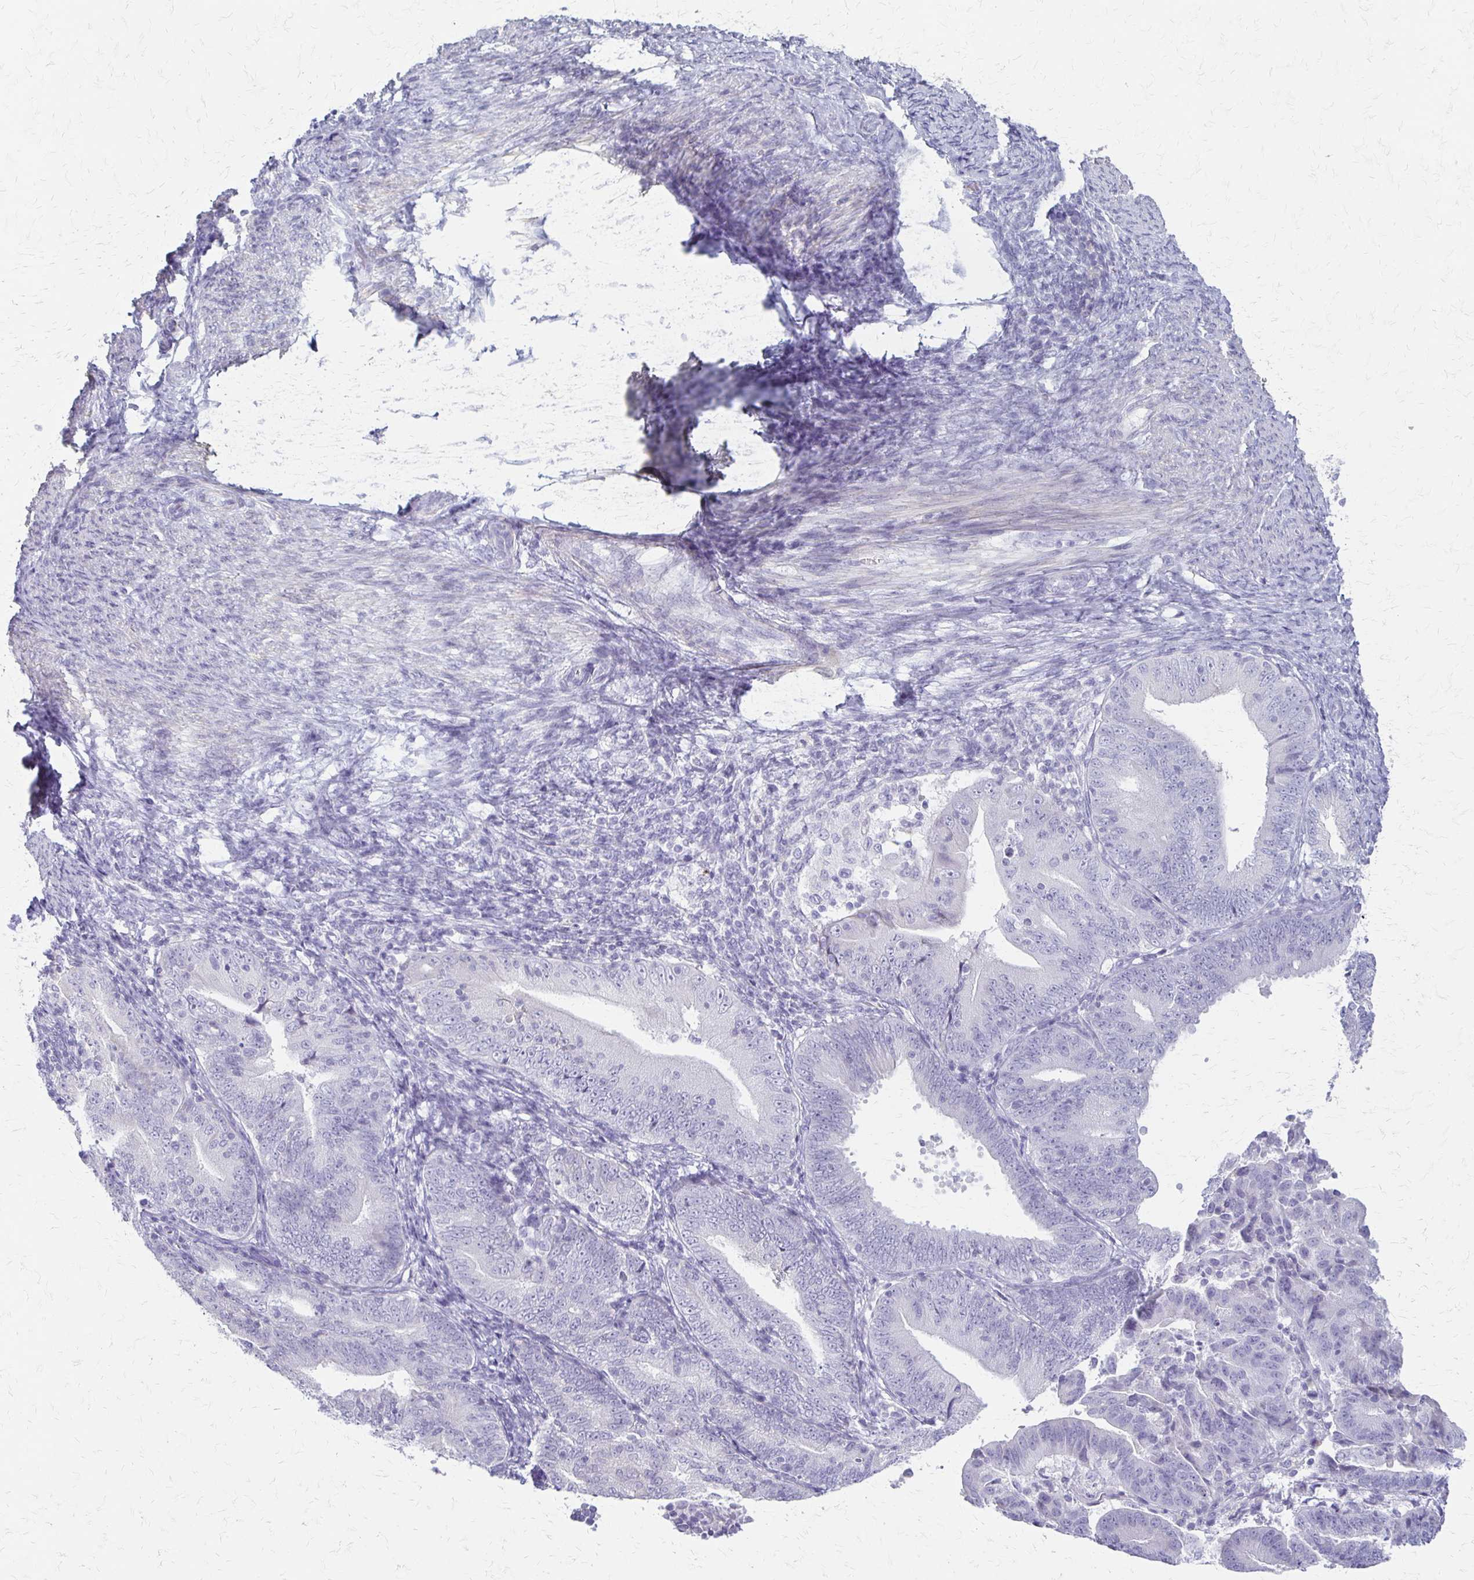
{"staining": {"intensity": "negative", "quantity": "none", "location": "none"}, "tissue": "endometrial cancer", "cell_type": "Tumor cells", "image_type": "cancer", "snomed": [{"axis": "morphology", "description": "Adenocarcinoma, NOS"}, {"axis": "topography", "description": "Endometrium"}], "caption": "Tumor cells are negative for protein expression in human endometrial cancer.", "gene": "IVL", "patient": {"sex": "female", "age": 70}}